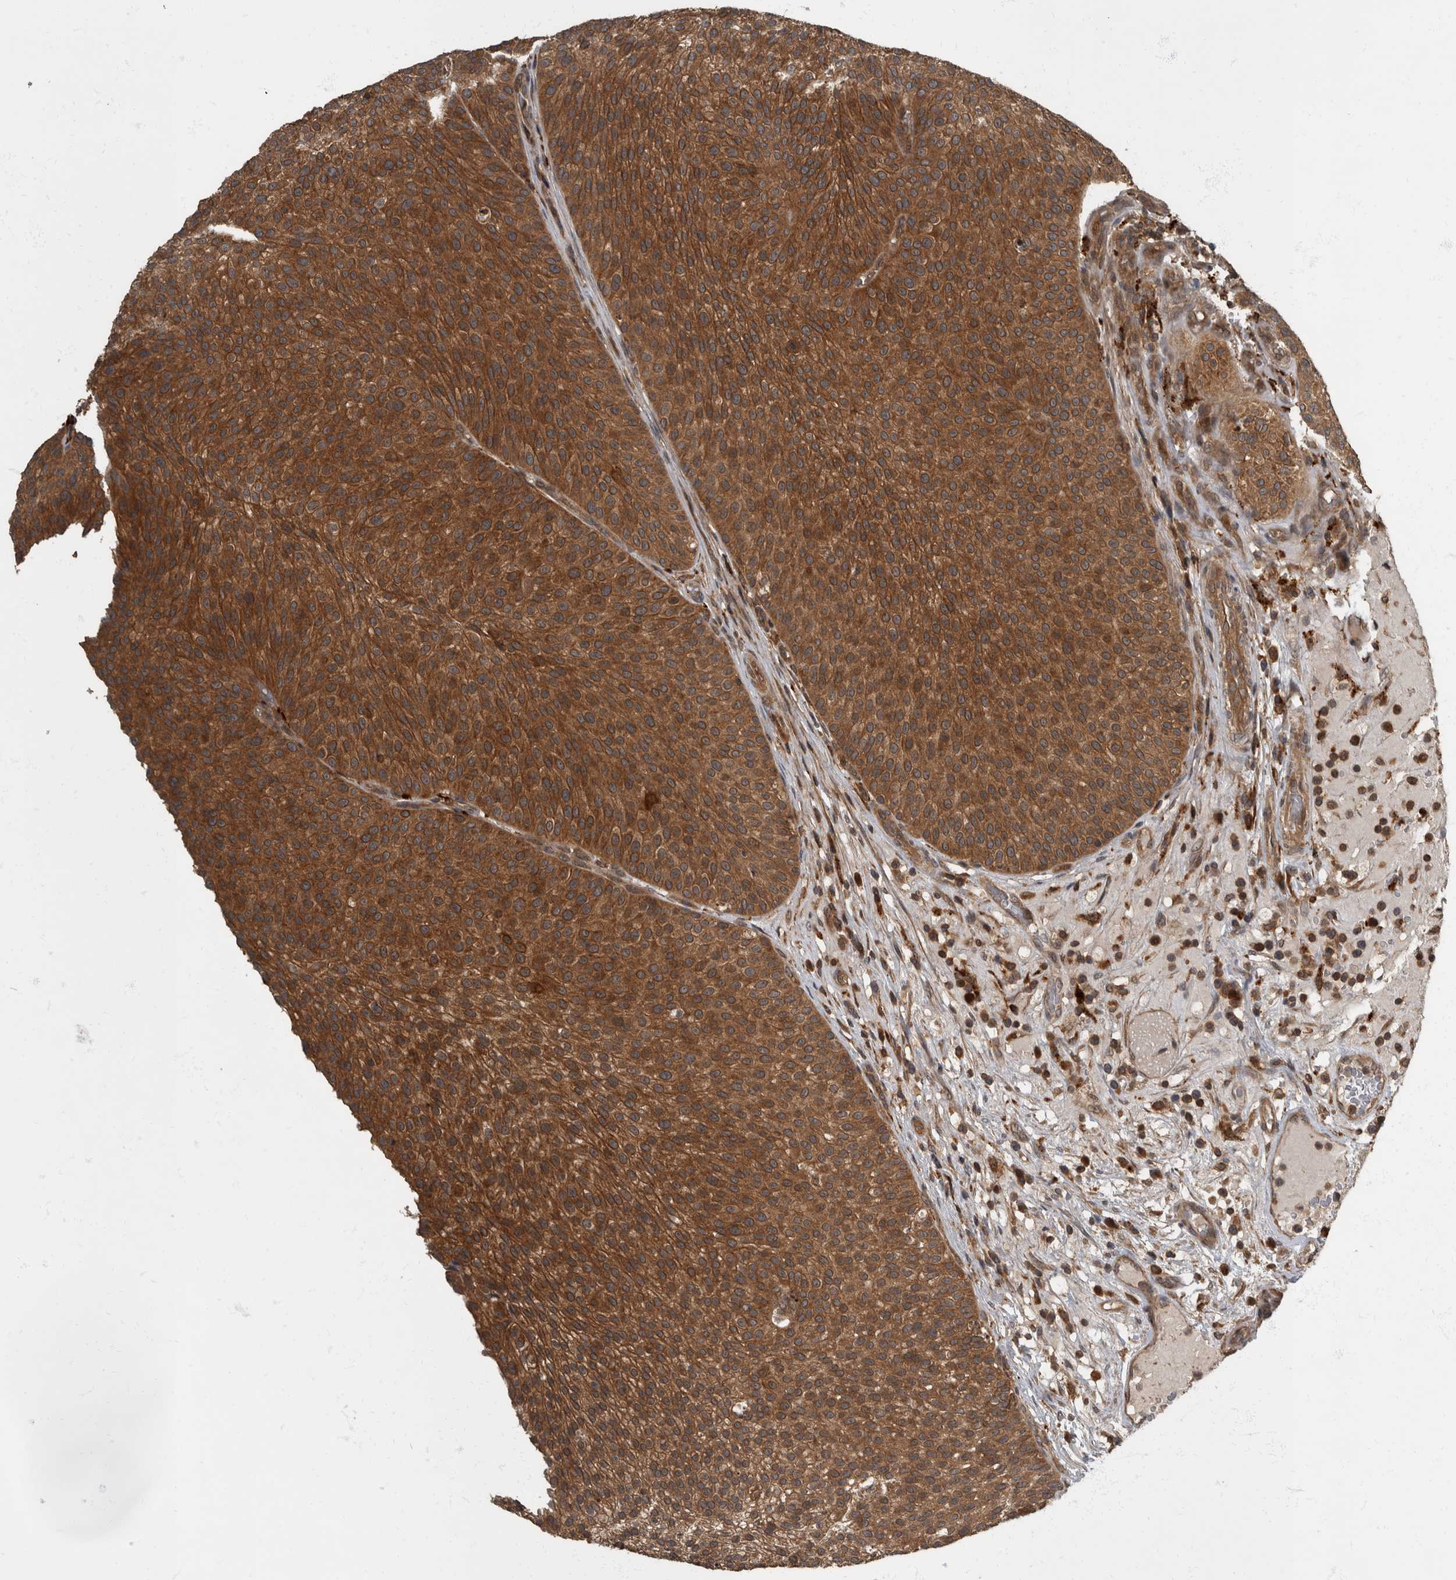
{"staining": {"intensity": "strong", "quantity": ">75%", "location": "cytoplasmic/membranous"}, "tissue": "urothelial cancer", "cell_type": "Tumor cells", "image_type": "cancer", "snomed": [{"axis": "morphology", "description": "Normal tissue, NOS"}, {"axis": "morphology", "description": "Urothelial carcinoma, Low grade"}, {"axis": "topography", "description": "Smooth muscle"}, {"axis": "topography", "description": "Urinary bladder"}], "caption": "Urothelial carcinoma (low-grade) stained with a brown dye demonstrates strong cytoplasmic/membranous positive positivity in approximately >75% of tumor cells.", "gene": "RABGGTB", "patient": {"sex": "male", "age": 60}}